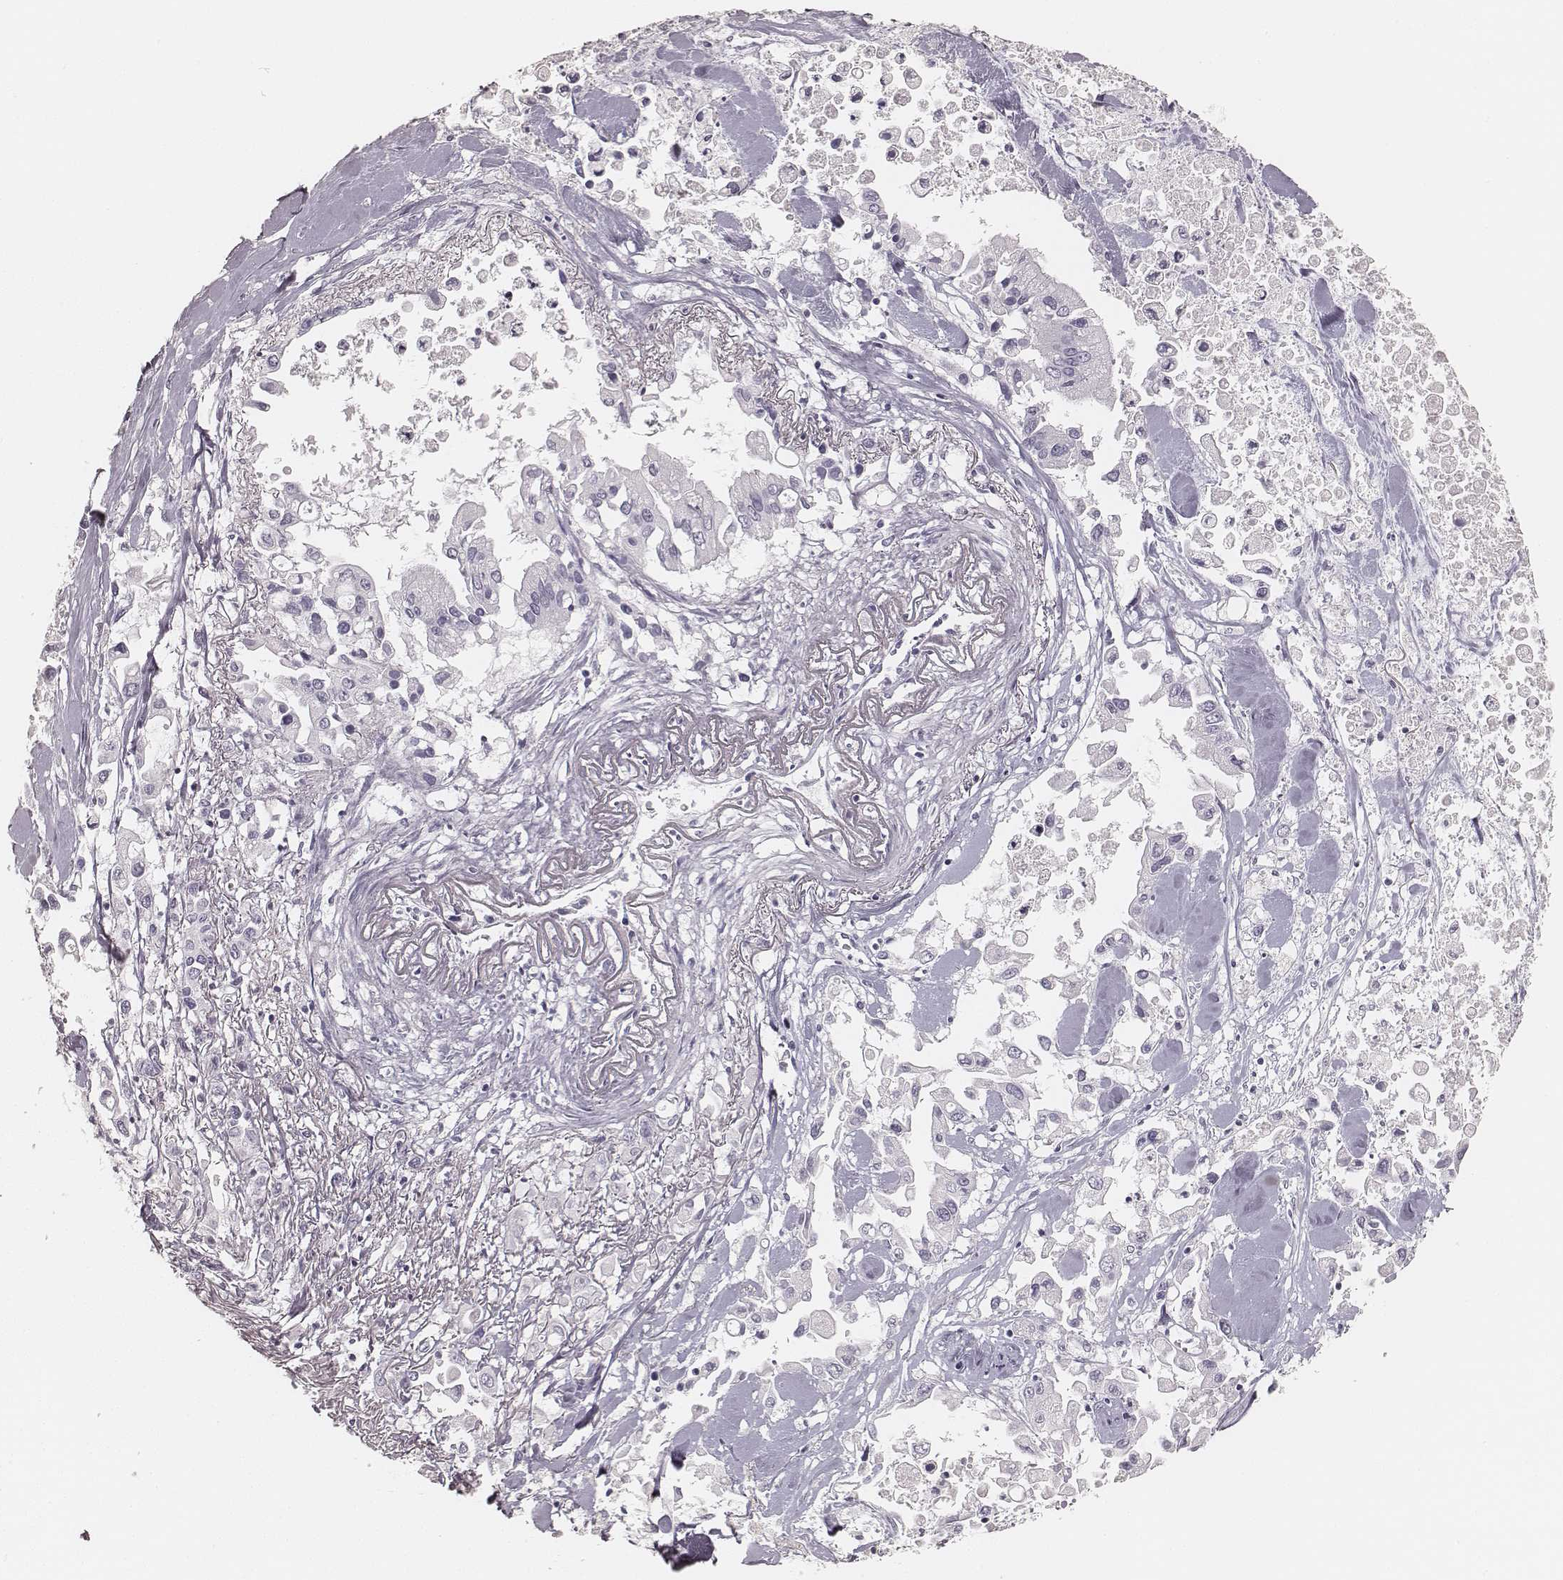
{"staining": {"intensity": "negative", "quantity": "none", "location": "none"}, "tissue": "pancreatic cancer", "cell_type": "Tumor cells", "image_type": "cancer", "snomed": [{"axis": "morphology", "description": "Adenocarcinoma, NOS"}, {"axis": "topography", "description": "Pancreas"}], "caption": "DAB (3,3'-diaminobenzidine) immunohistochemical staining of human pancreatic cancer (adenocarcinoma) displays no significant expression in tumor cells.", "gene": "KRT31", "patient": {"sex": "female", "age": 83}}